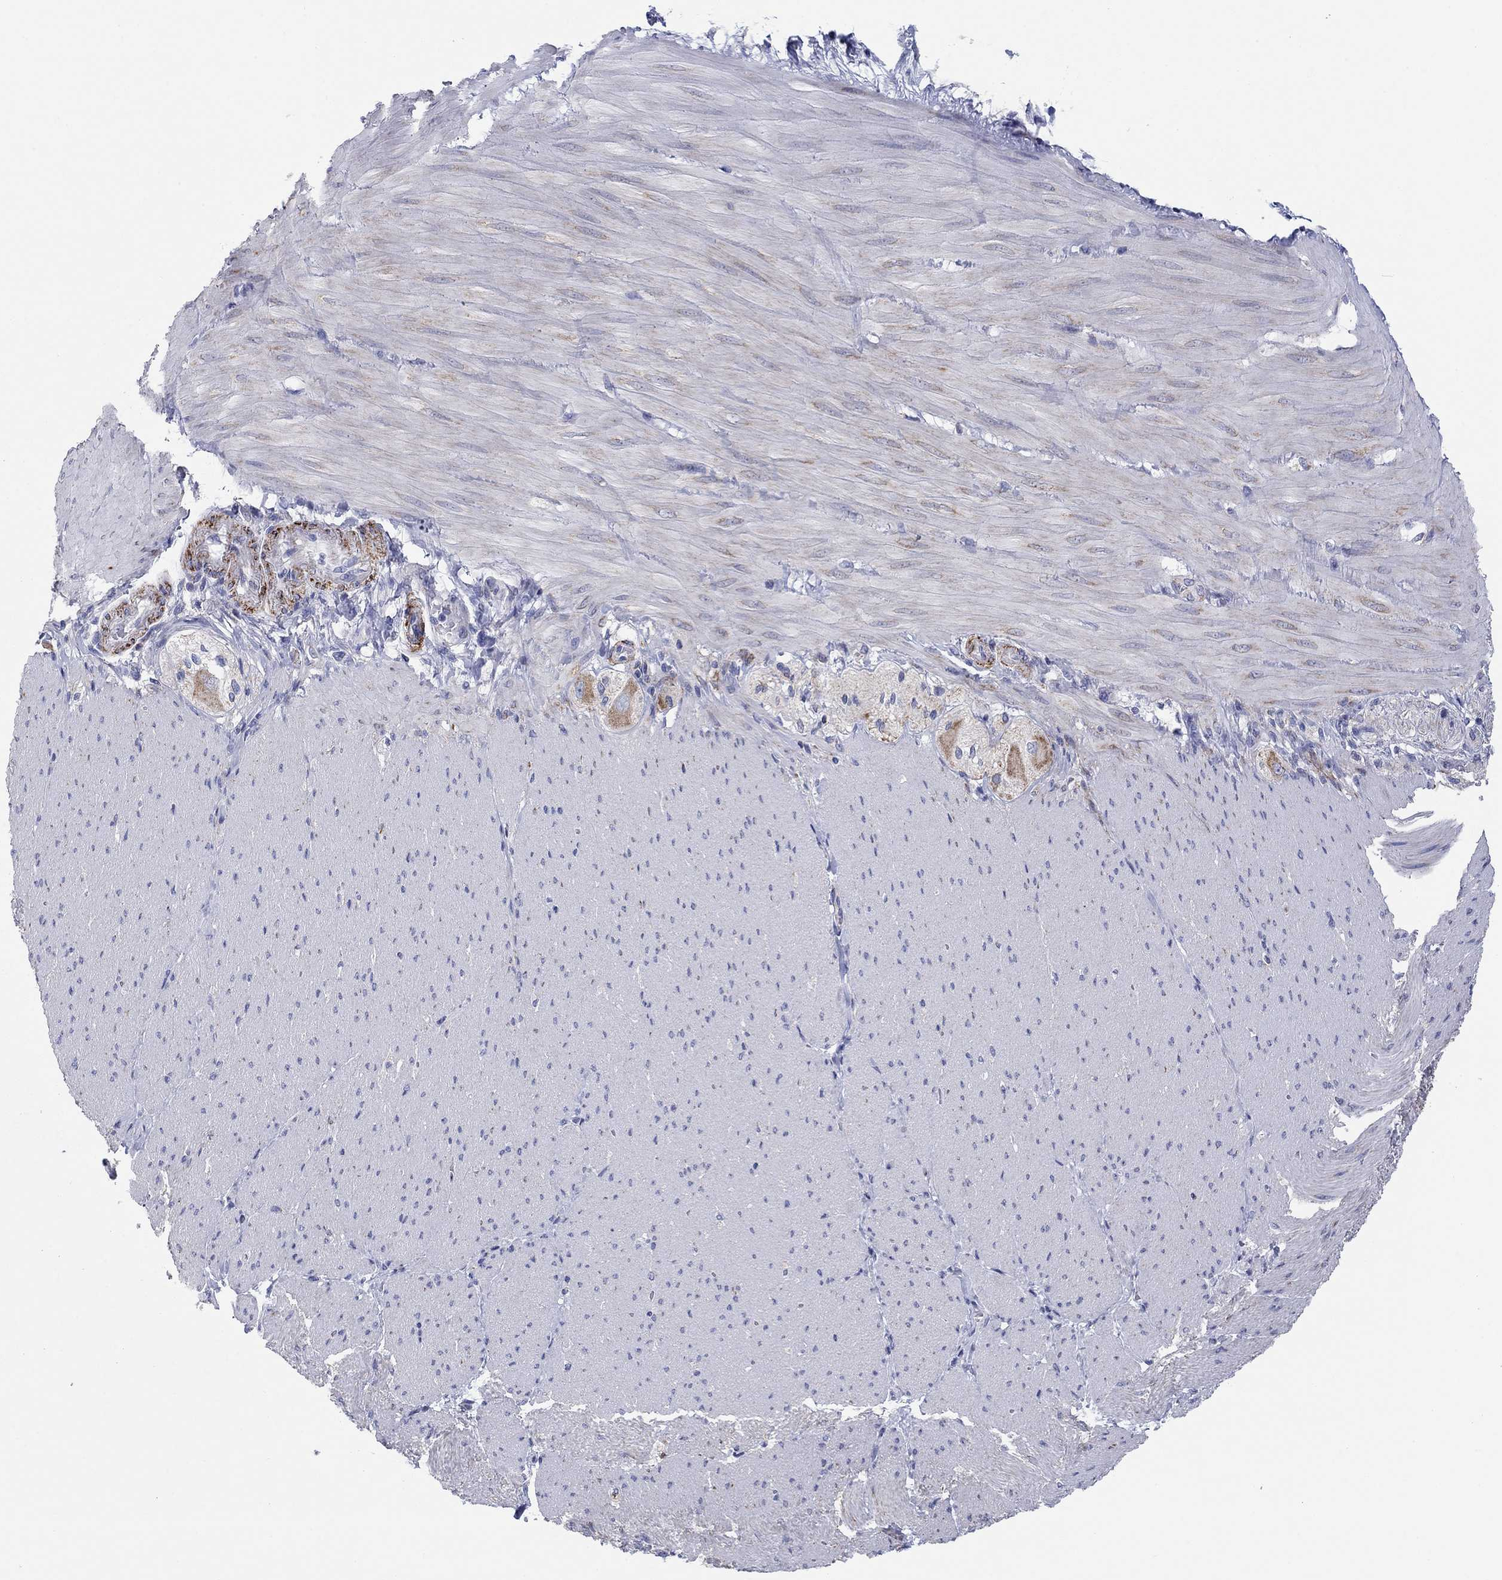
{"staining": {"intensity": "negative", "quantity": "none", "location": "none"}, "tissue": "soft tissue", "cell_type": "Fibroblasts", "image_type": "normal", "snomed": [{"axis": "morphology", "description": "Normal tissue, NOS"}, {"axis": "topography", "description": "Smooth muscle"}, {"axis": "topography", "description": "Duodenum"}, {"axis": "topography", "description": "Peripheral nerve tissue"}], "caption": "This is a micrograph of IHC staining of unremarkable soft tissue, which shows no staining in fibroblasts. Nuclei are stained in blue.", "gene": "MGST3", "patient": {"sex": "female", "age": 61}}